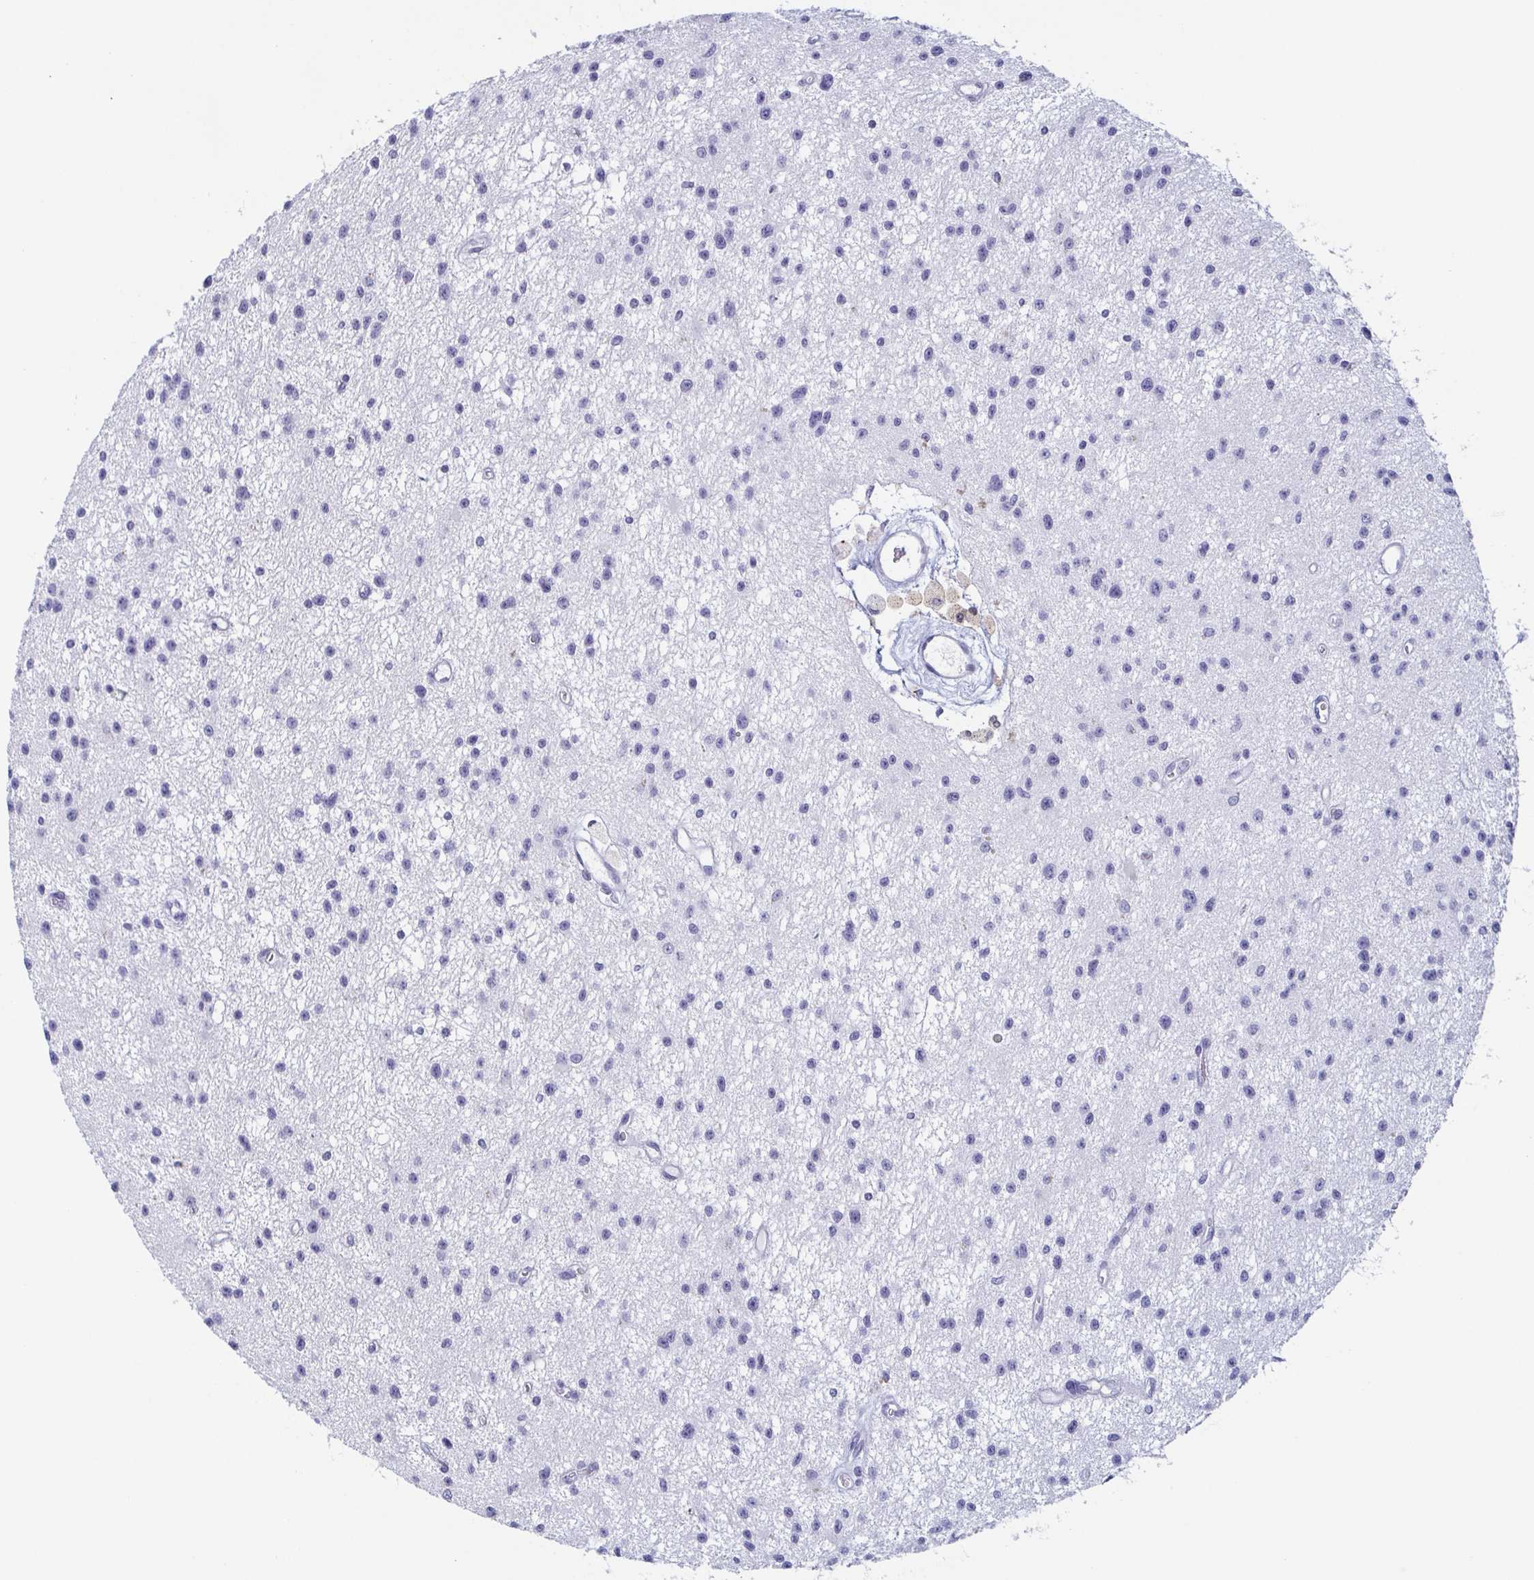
{"staining": {"intensity": "negative", "quantity": "none", "location": "none"}, "tissue": "glioma", "cell_type": "Tumor cells", "image_type": "cancer", "snomed": [{"axis": "morphology", "description": "Glioma, malignant, Low grade"}, {"axis": "topography", "description": "Brain"}], "caption": "Immunohistochemical staining of malignant glioma (low-grade) displays no significant positivity in tumor cells.", "gene": "REG4", "patient": {"sex": "male", "age": 43}}